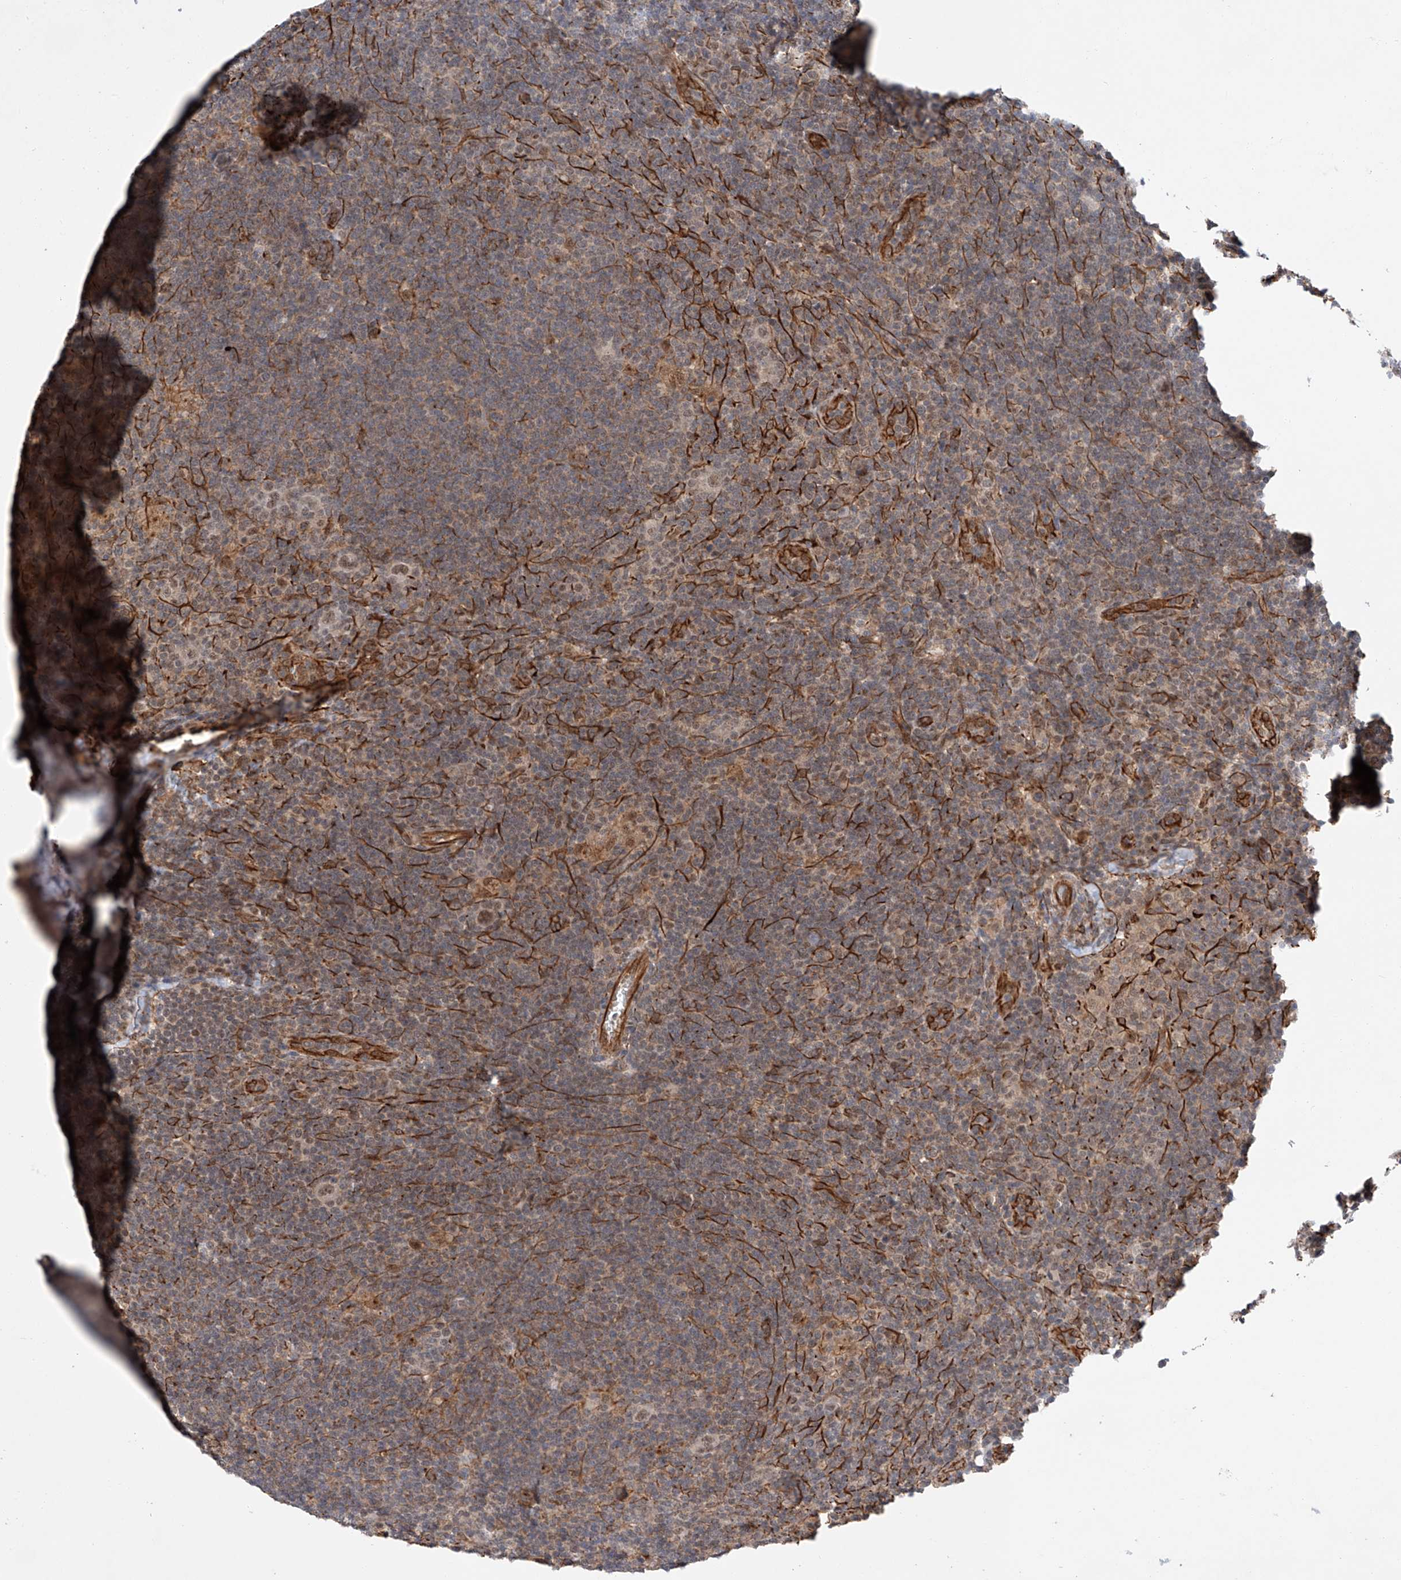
{"staining": {"intensity": "weak", "quantity": "25%-75%", "location": "nuclear"}, "tissue": "lymphoma", "cell_type": "Tumor cells", "image_type": "cancer", "snomed": [{"axis": "morphology", "description": "Hodgkin's disease, NOS"}, {"axis": "topography", "description": "Lymph node"}], "caption": "The image reveals a brown stain indicating the presence of a protein in the nuclear of tumor cells in lymphoma. The staining is performed using DAB brown chromogen to label protein expression. The nuclei are counter-stained blue using hematoxylin.", "gene": "AMD1", "patient": {"sex": "female", "age": 57}}